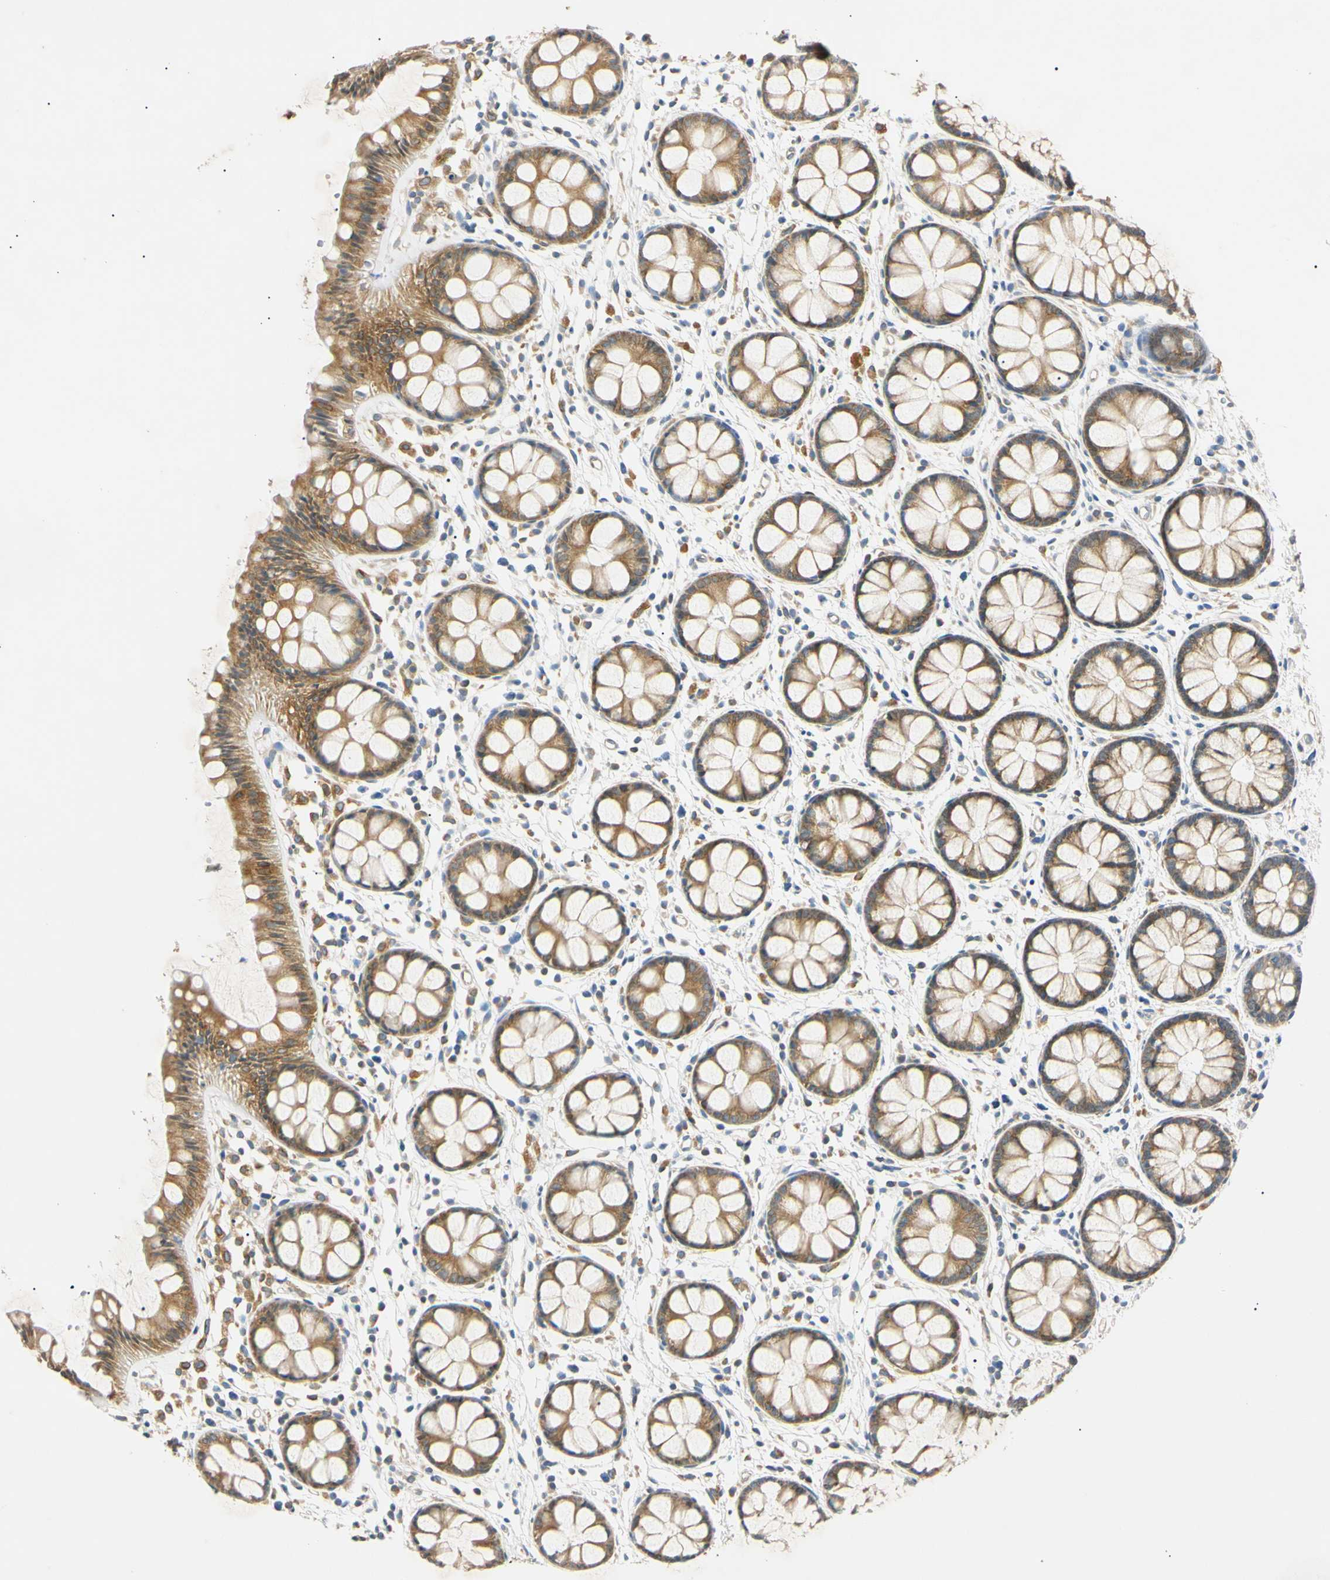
{"staining": {"intensity": "moderate", "quantity": ">75%", "location": "cytoplasmic/membranous"}, "tissue": "rectum", "cell_type": "Glandular cells", "image_type": "normal", "snomed": [{"axis": "morphology", "description": "Normal tissue, NOS"}, {"axis": "topography", "description": "Rectum"}], "caption": "Immunohistochemistry image of normal rectum stained for a protein (brown), which exhibits medium levels of moderate cytoplasmic/membranous staining in approximately >75% of glandular cells.", "gene": "DNAJB12", "patient": {"sex": "female", "age": 66}}